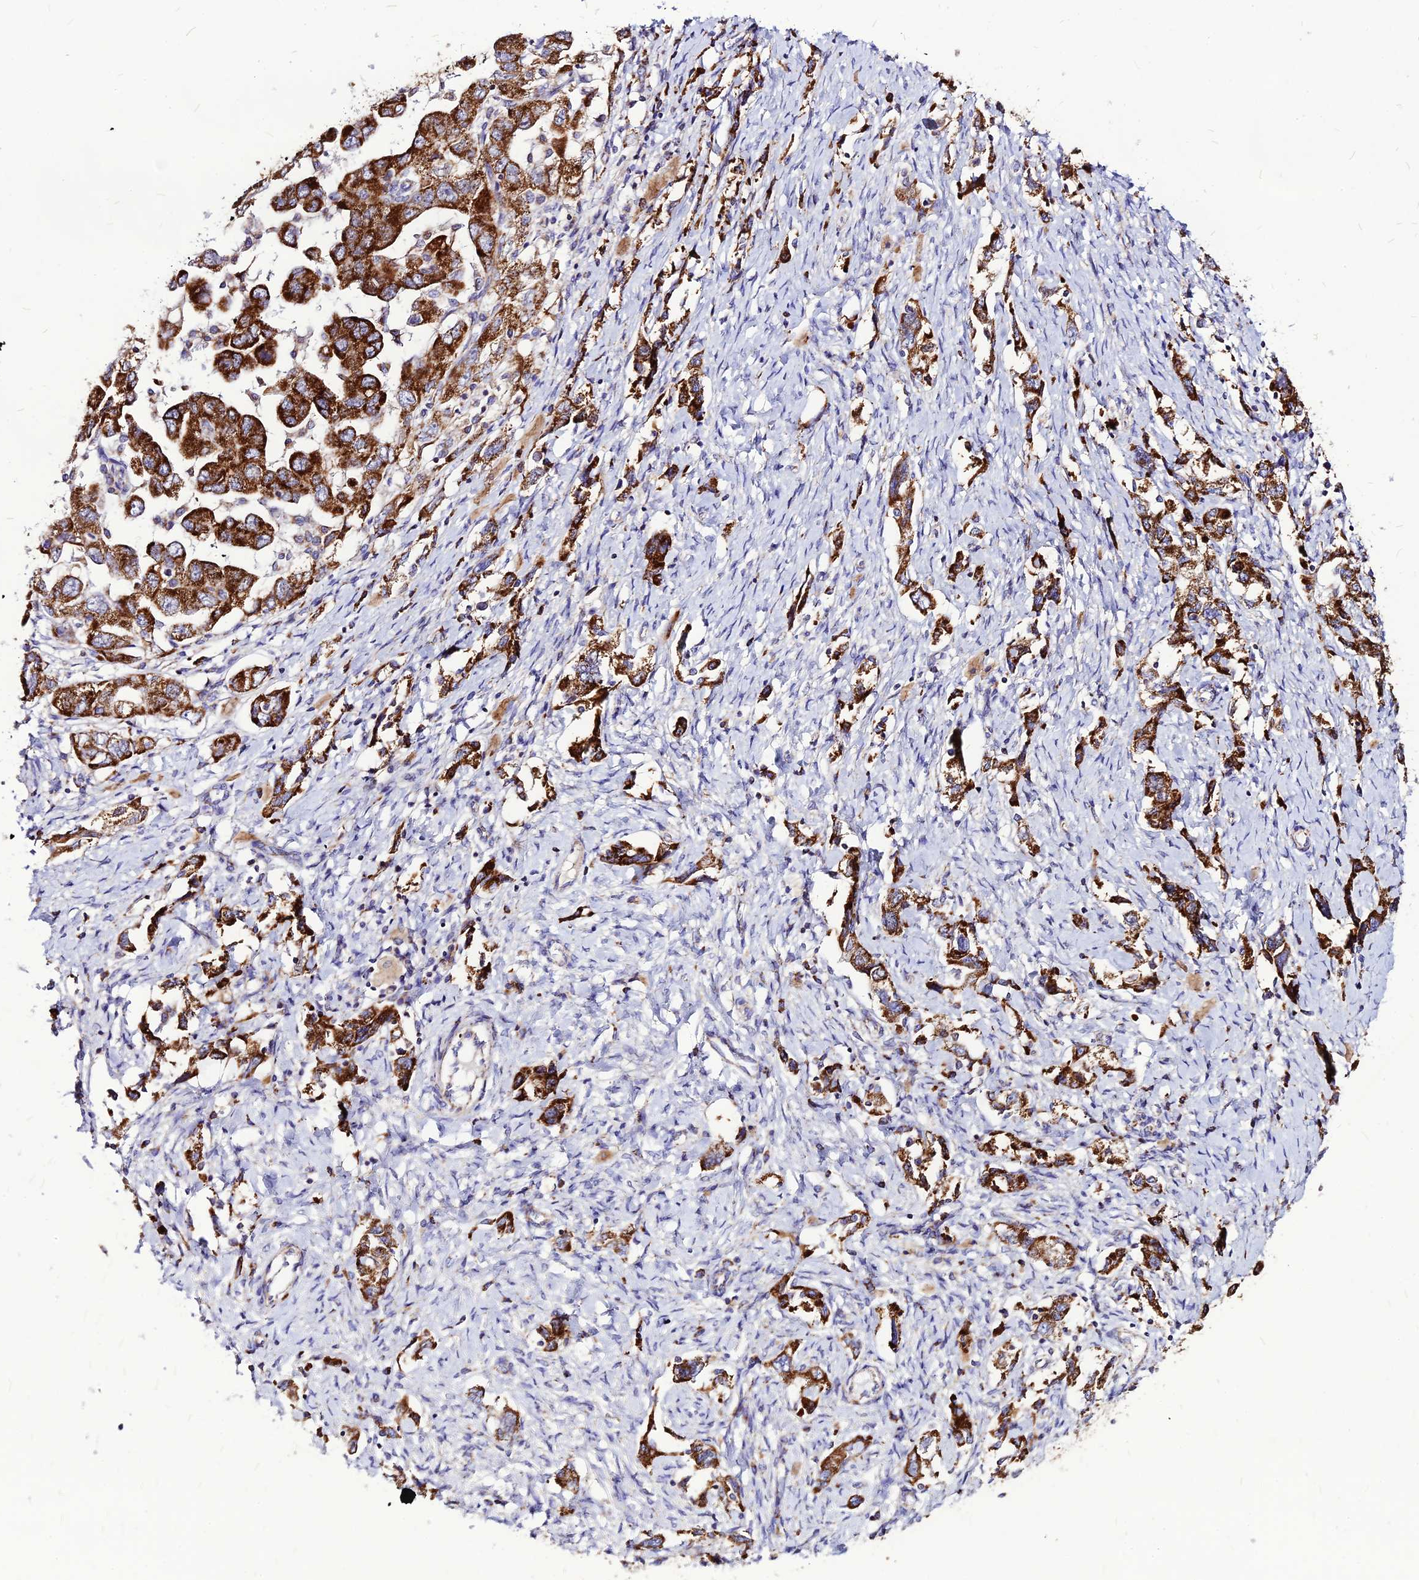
{"staining": {"intensity": "strong", "quantity": ">75%", "location": "cytoplasmic/membranous"}, "tissue": "ovarian cancer", "cell_type": "Tumor cells", "image_type": "cancer", "snomed": [{"axis": "morphology", "description": "Carcinoma, NOS"}, {"axis": "morphology", "description": "Cystadenocarcinoma, serous, NOS"}, {"axis": "topography", "description": "Ovary"}], "caption": "High-power microscopy captured an immunohistochemistry image of ovarian cancer, revealing strong cytoplasmic/membranous expression in about >75% of tumor cells.", "gene": "ECI1", "patient": {"sex": "female", "age": 69}}